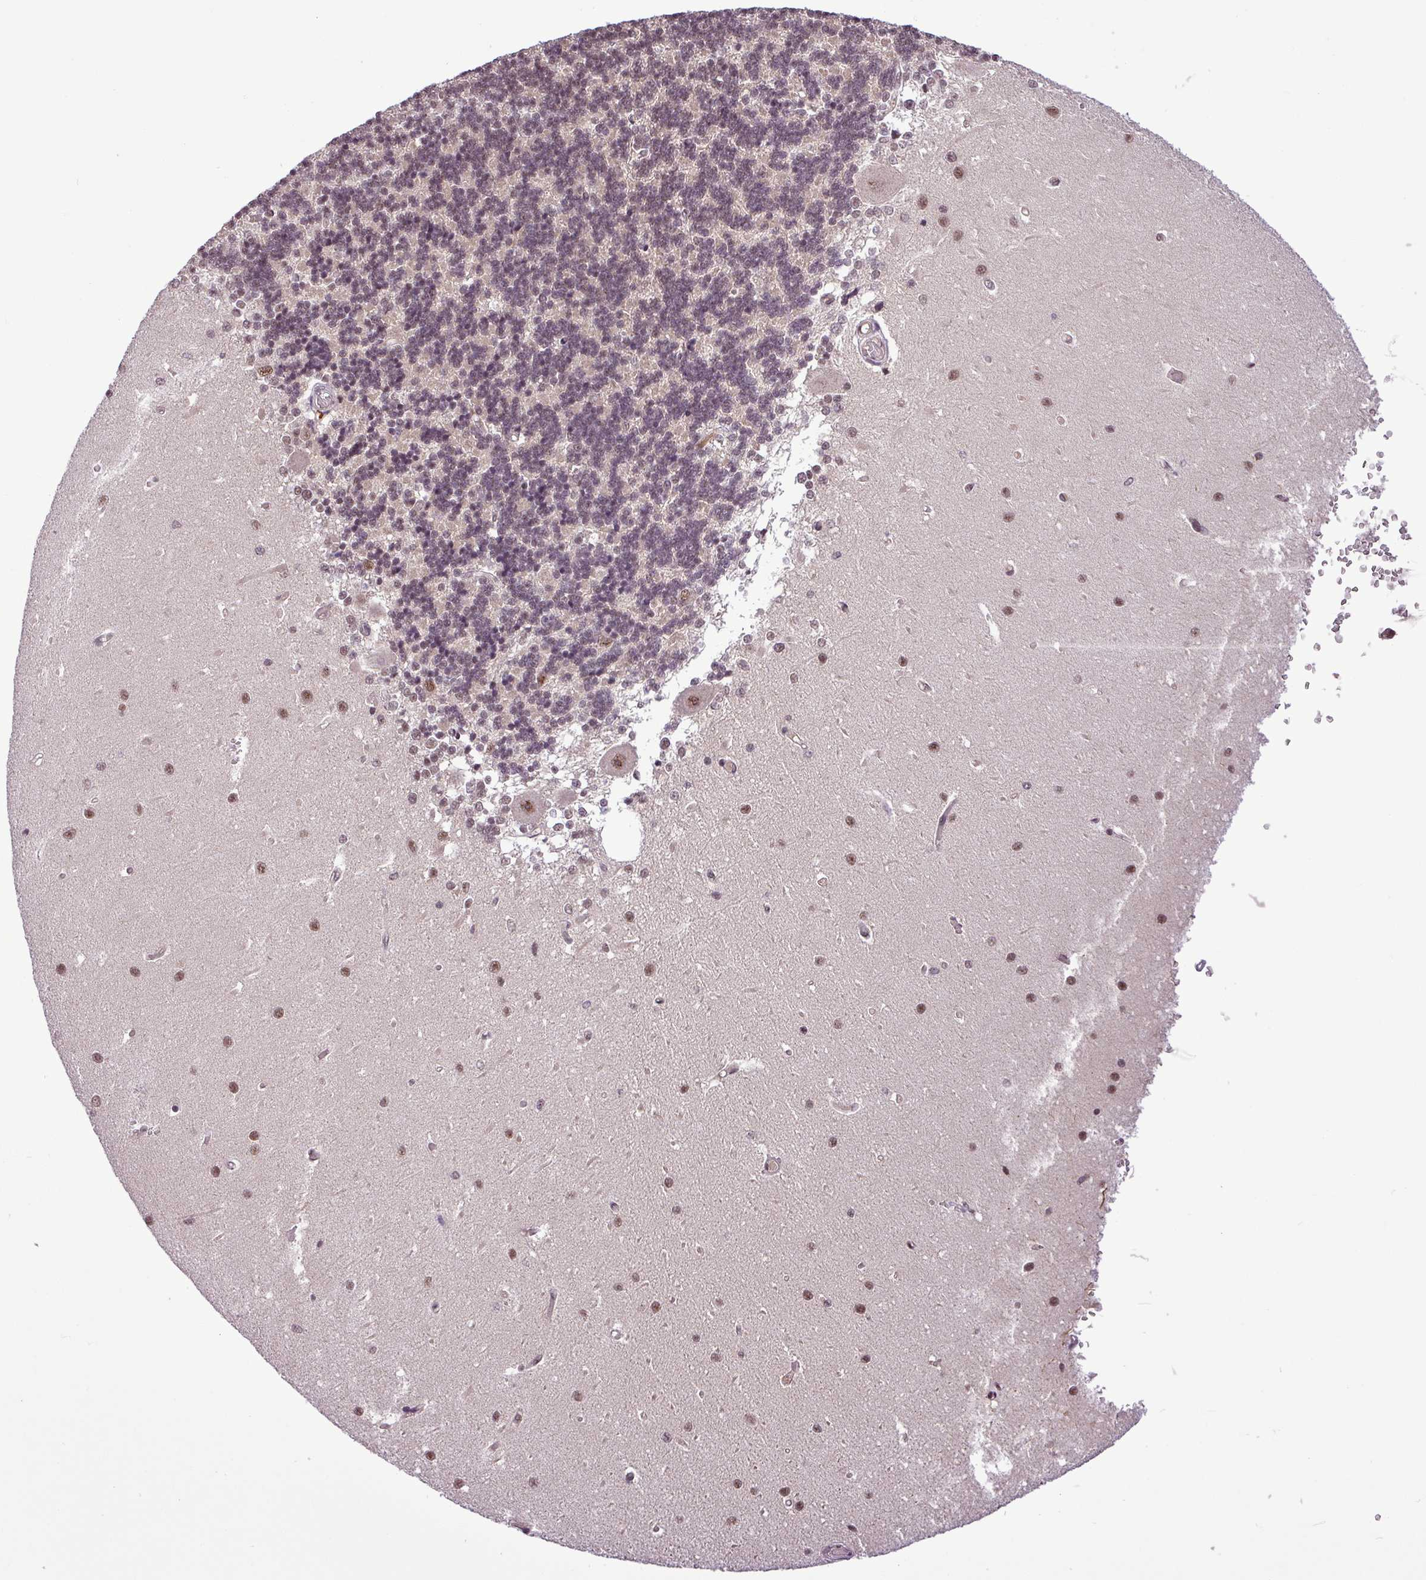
{"staining": {"intensity": "weak", "quantity": "<25%", "location": "nuclear"}, "tissue": "cerebellum", "cell_type": "Cells in granular layer", "image_type": "normal", "snomed": [{"axis": "morphology", "description": "Normal tissue, NOS"}, {"axis": "topography", "description": "Cerebellum"}], "caption": "DAB (3,3'-diaminobenzidine) immunohistochemical staining of normal cerebellum exhibits no significant staining in cells in granular layer. (IHC, brightfield microscopy, high magnification).", "gene": "MFHAS1", "patient": {"sex": "male", "age": 37}}